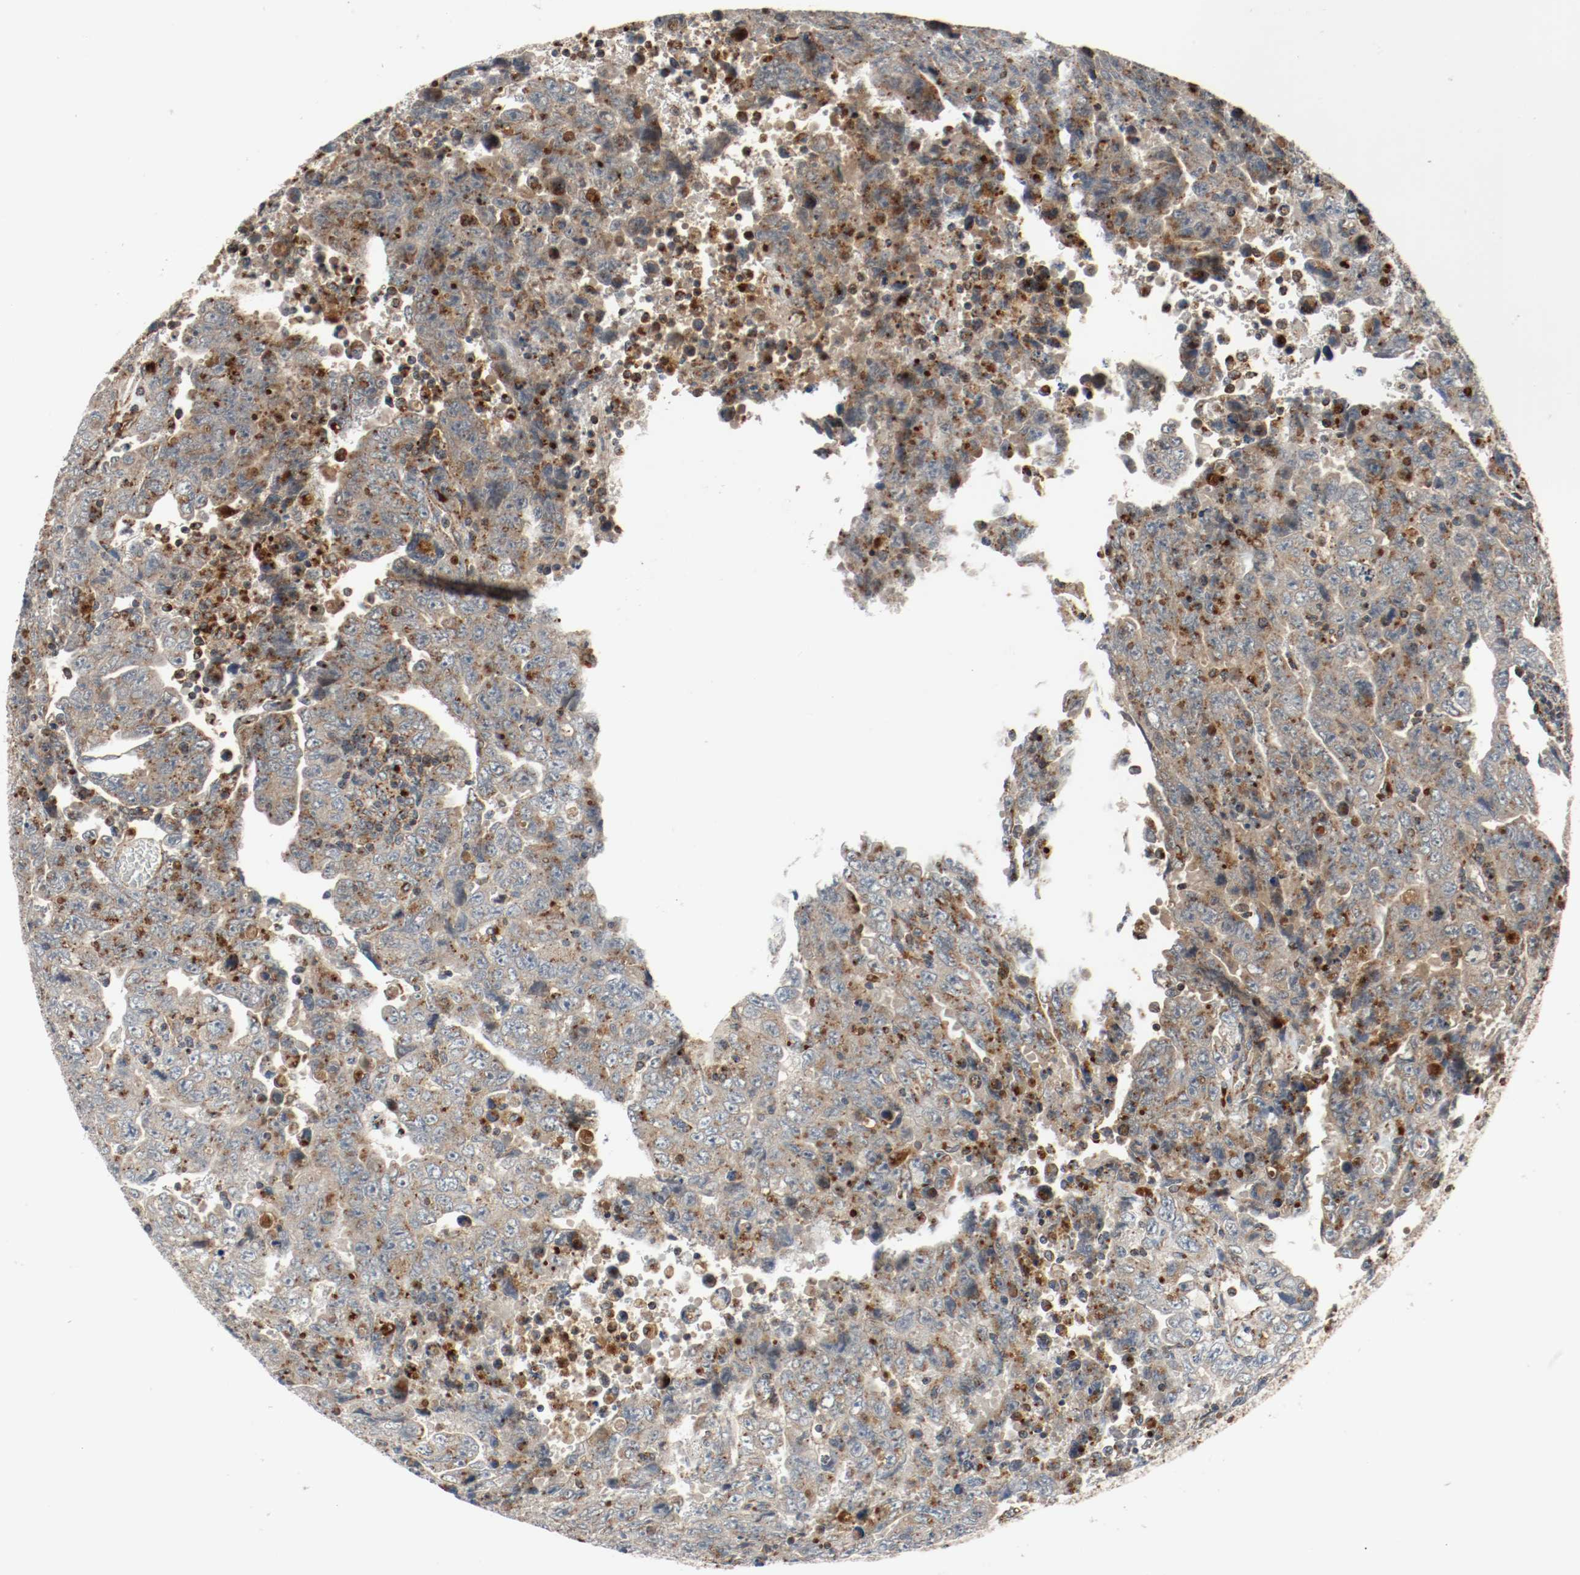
{"staining": {"intensity": "moderate", "quantity": ">75%", "location": "cytoplasmic/membranous"}, "tissue": "testis cancer", "cell_type": "Tumor cells", "image_type": "cancer", "snomed": [{"axis": "morphology", "description": "Carcinoma, Embryonal, NOS"}, {"axis": "topography", "description": "Testis"}], "caption": "Embryonal carcinoma (testis) stained for a protein (brown) displays moderate cytoplasmic/membranous positive staining in approximately >75% of tumor cells.", "gene": "LAMP2", "patient": {"sex": "male", "age": 28}}